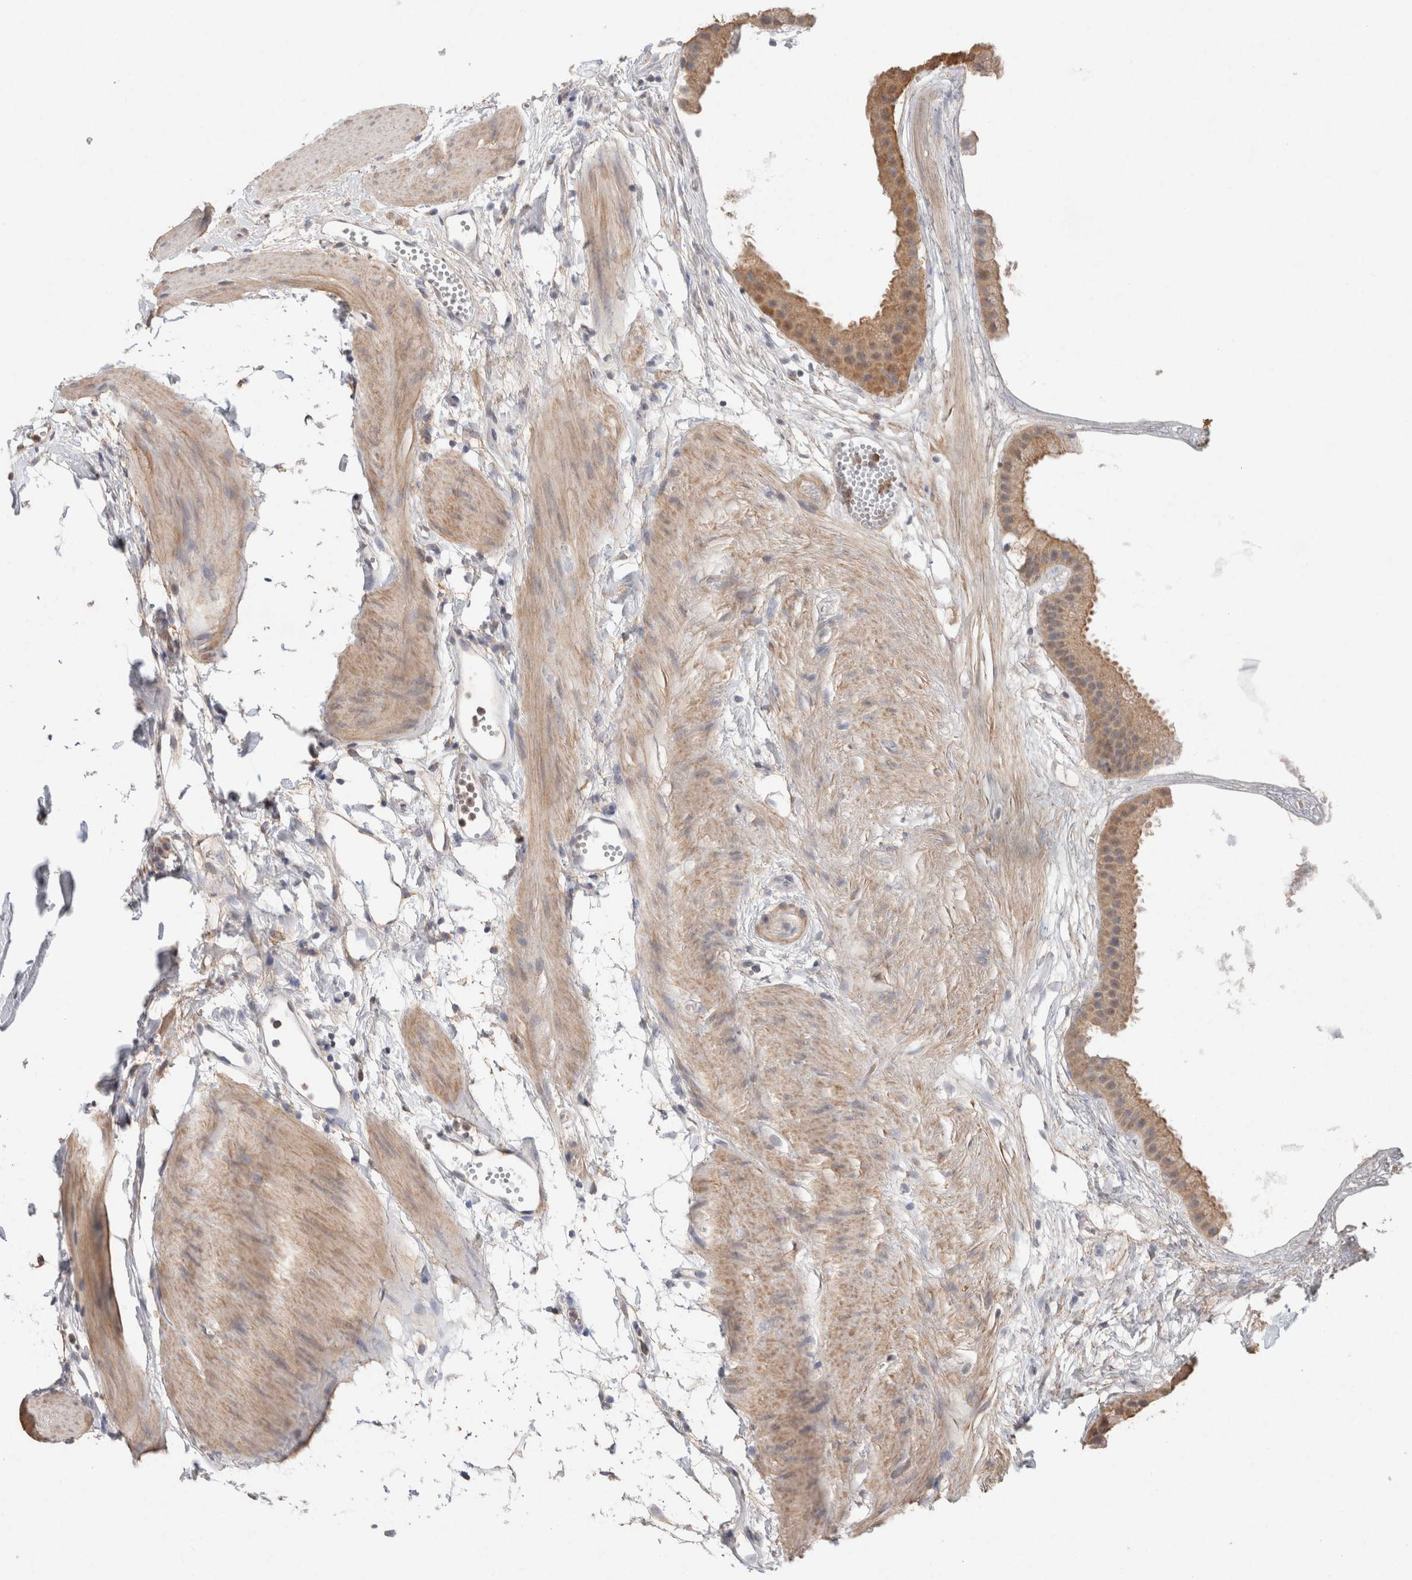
{"staining": {"intensity": "moderate", "quantity": ">75%", "location": "cytoplasmic/membranous"}, "tissue": "gallbladder", "cell_type": "Glandular cells", "image_type": "normal", "snomed": [{"axis": "morphology", "description": "Normal tissue, NOS"}, {"axis": "topography", "description": "Gallbladder"}], "caption": "Benign gallbladder reveals moderate cytoplasmic/membranous positivity in approximately >75% of glandular cells, visualized by immunohistochemistry. (Brightfield microscopy of DAB IHC at high magnification).", "gene": "RAB14", "patient": {"sex": "female", "age": 64}}